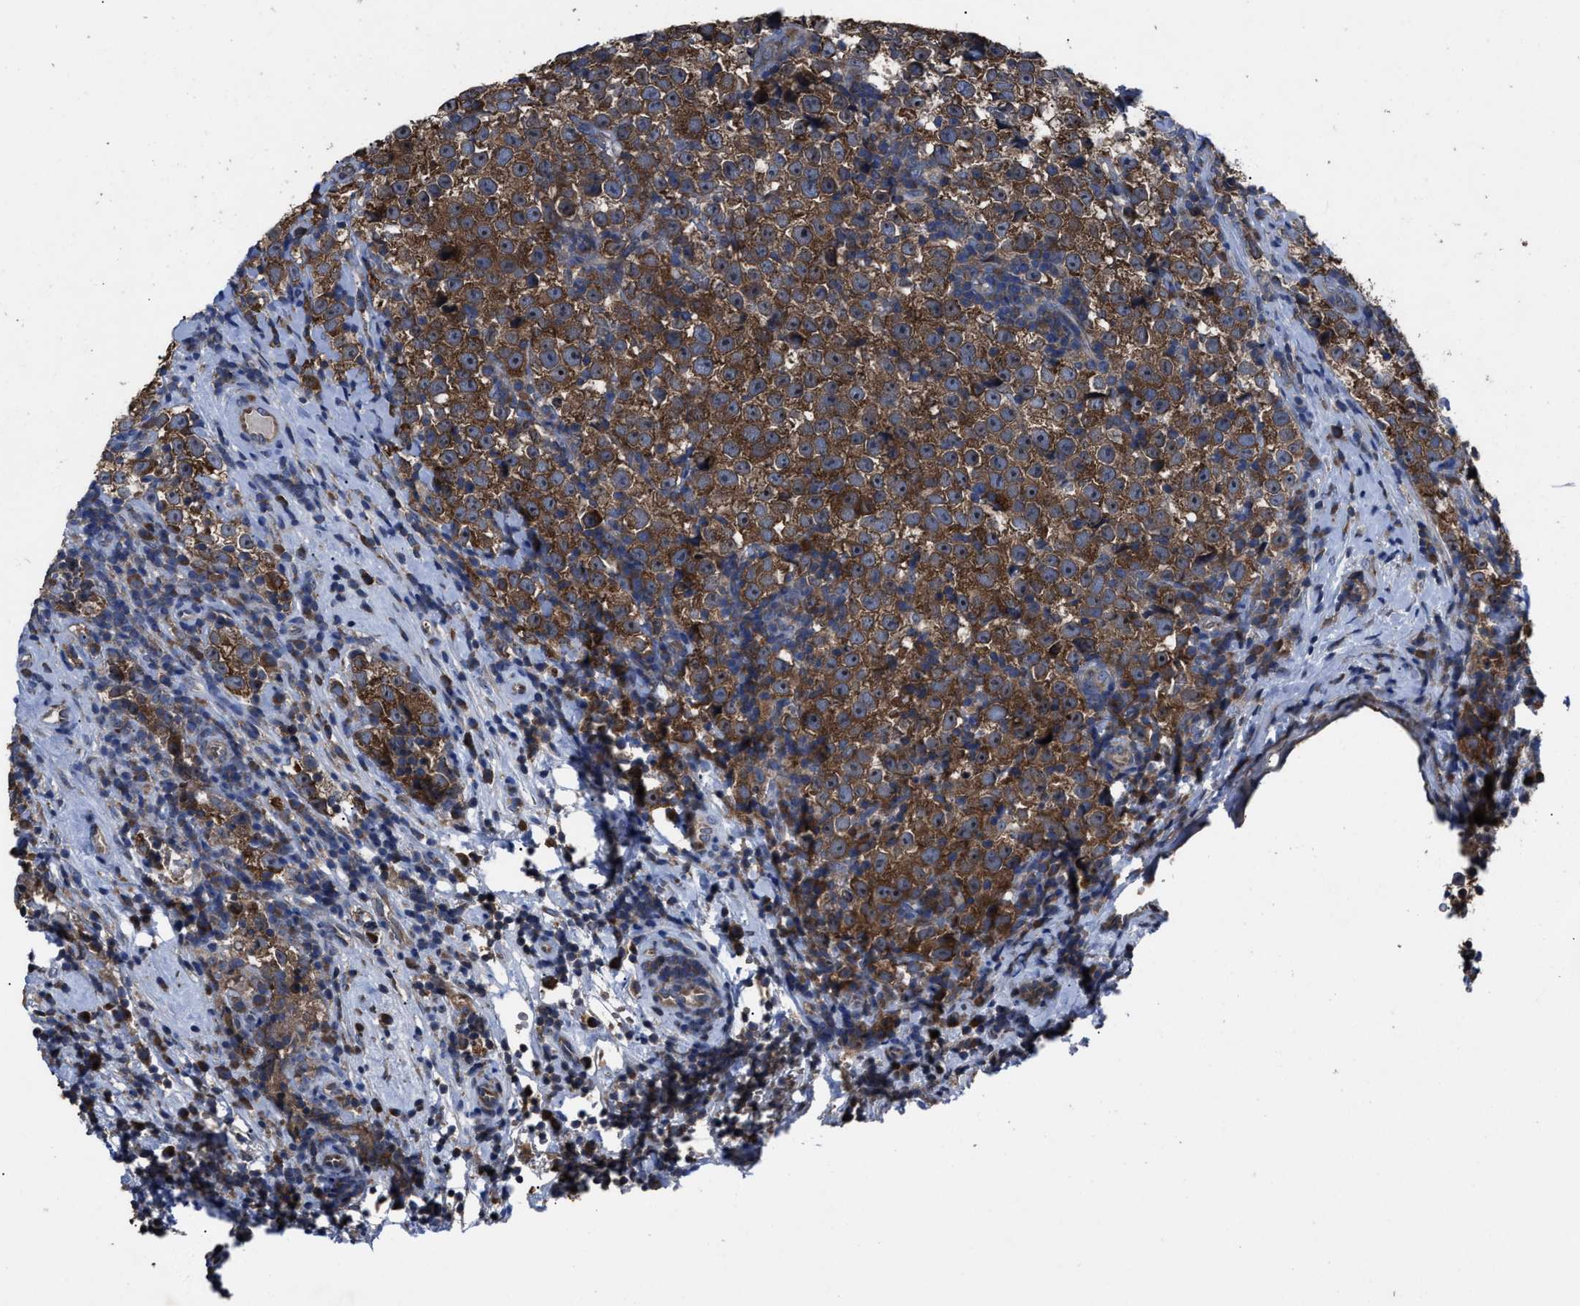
{"staining": {"intensity": "strong", "quantity": ">75%", "location": "cytoplasmic/membranous"}, "tissue": "testis cancer", "cell_type": "Tumor cells", "image_type": "cancer", "snomed": [{"axis": "morphology", "description": "Normal tissue, NOS"}, {"axis": "morphology", "description": "Seminoma, NOS"}, {"axis": "topography", "description": "Testis"}], "caption": "Testis seminoma stained with DAB immunohistochemistry (IHC) reveals high levels of strong cytoplasmic/membranous expression in approximately >75% of tumor cells. (Stains: DAB (3,3'-diaminobenzidine) in brown, nuclei in blue, Microscopy: brightfield microscopy at high magnification).", "gene": "UPF1", "patient": {"sex": "male", "age": 43}}